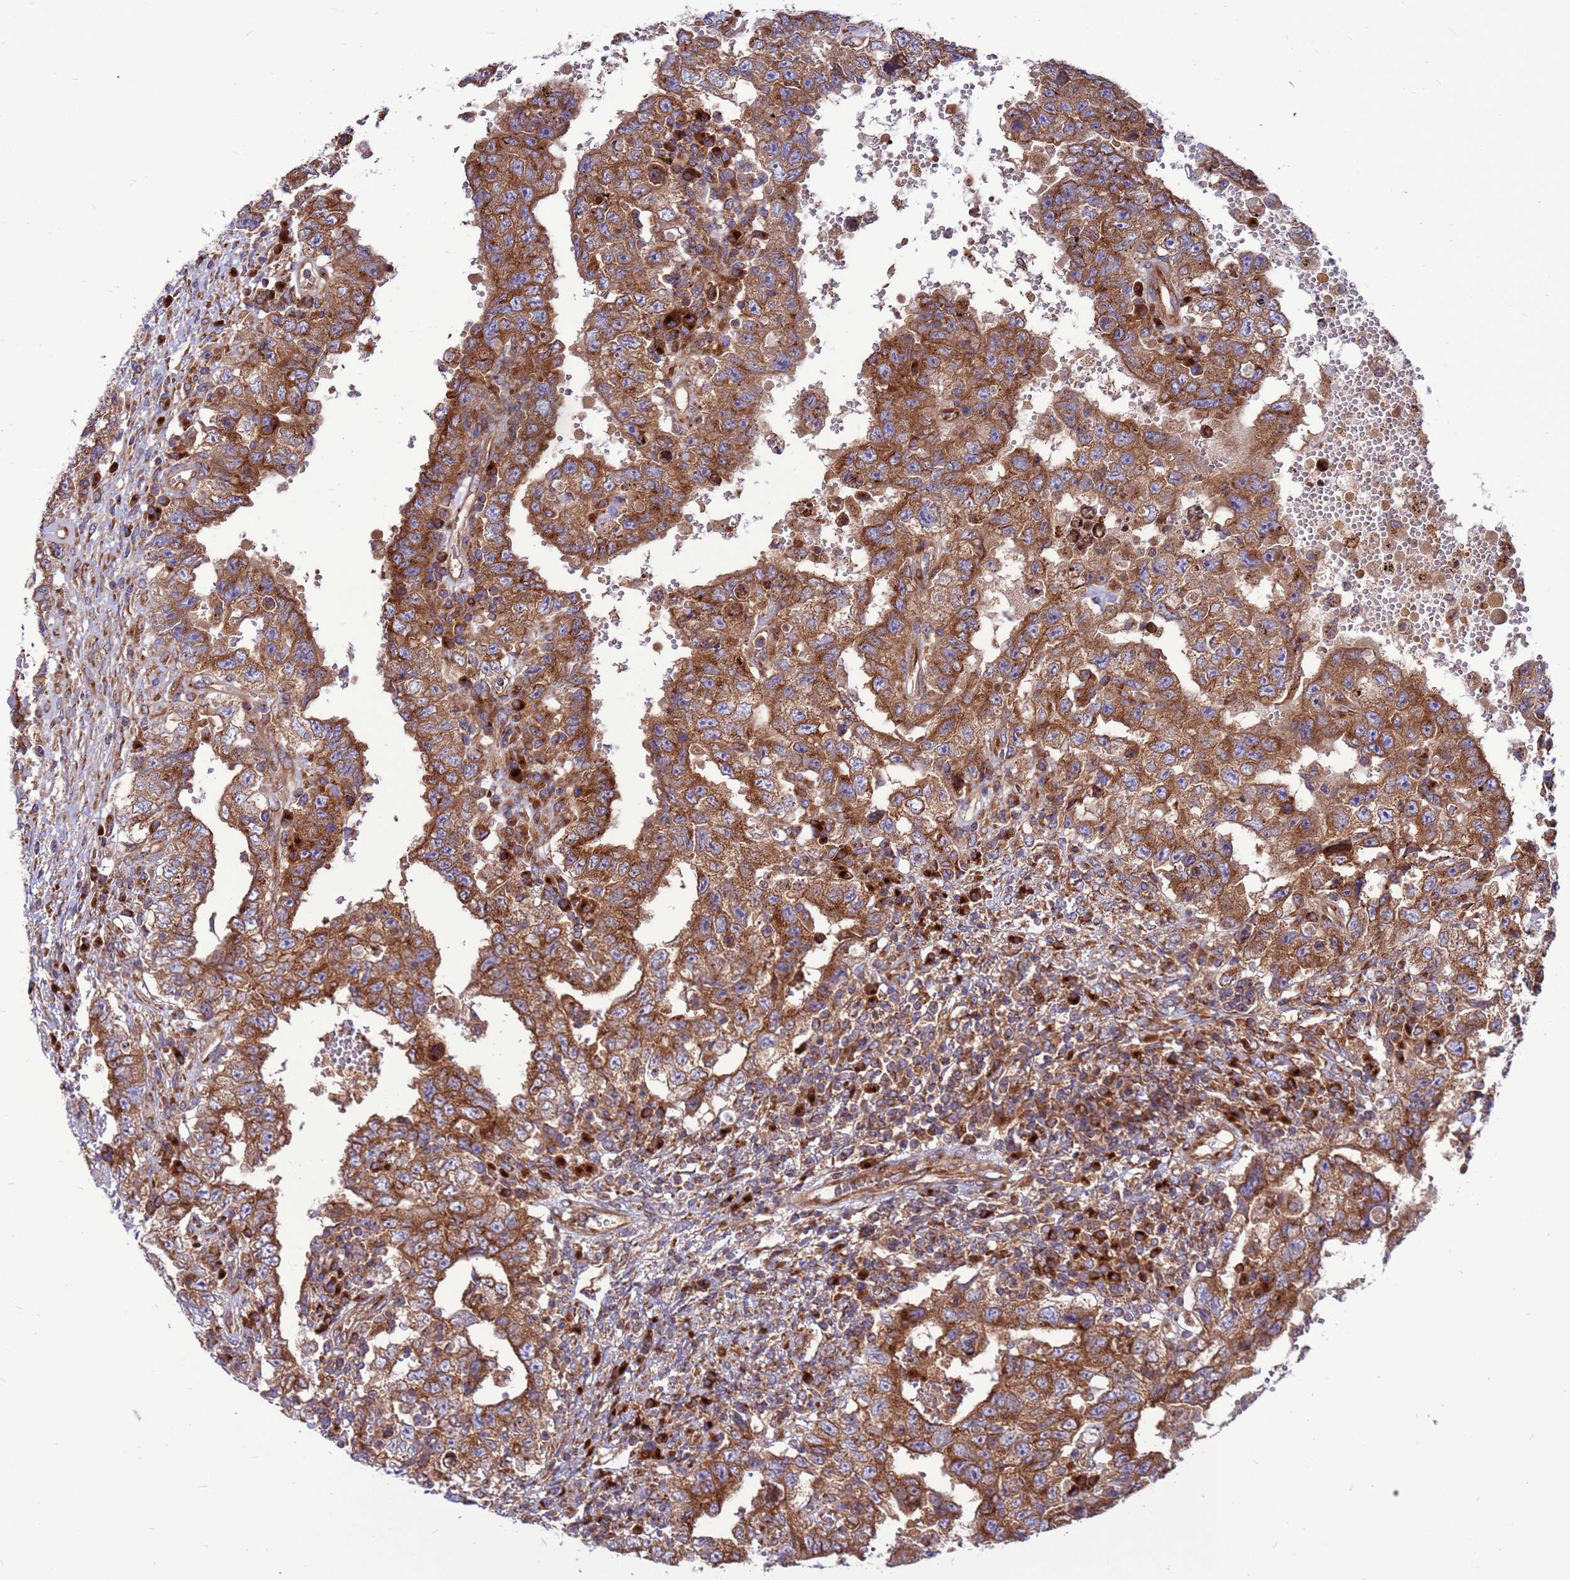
{"staining": {"intensity": "moderate", "quantity": ">75%", "location": "cytoplasmic/membranous"}, "tissue": "testis cancer", "cell_type": "Tumor cells", "image_type": "cancer", "snomed": [{"axis": "morphology", "description": "Carcinoma, Embryonal, NOS"}, {"axis": "topography", "description": "Testis"}], "caption": "Tumor cells display medium levels of moderate cytoplasmic/membranous staining in about >75% of cells in human embryonal carcinoma (testis). Using DAB (3,3'-diaminobenzidine) (brown) and hematoxylin (blue) stains, captured at high magnification using brightfield microscopy.", "gene": "ZC3HAV1", "patient": {"sex": "male", "age": 26}}